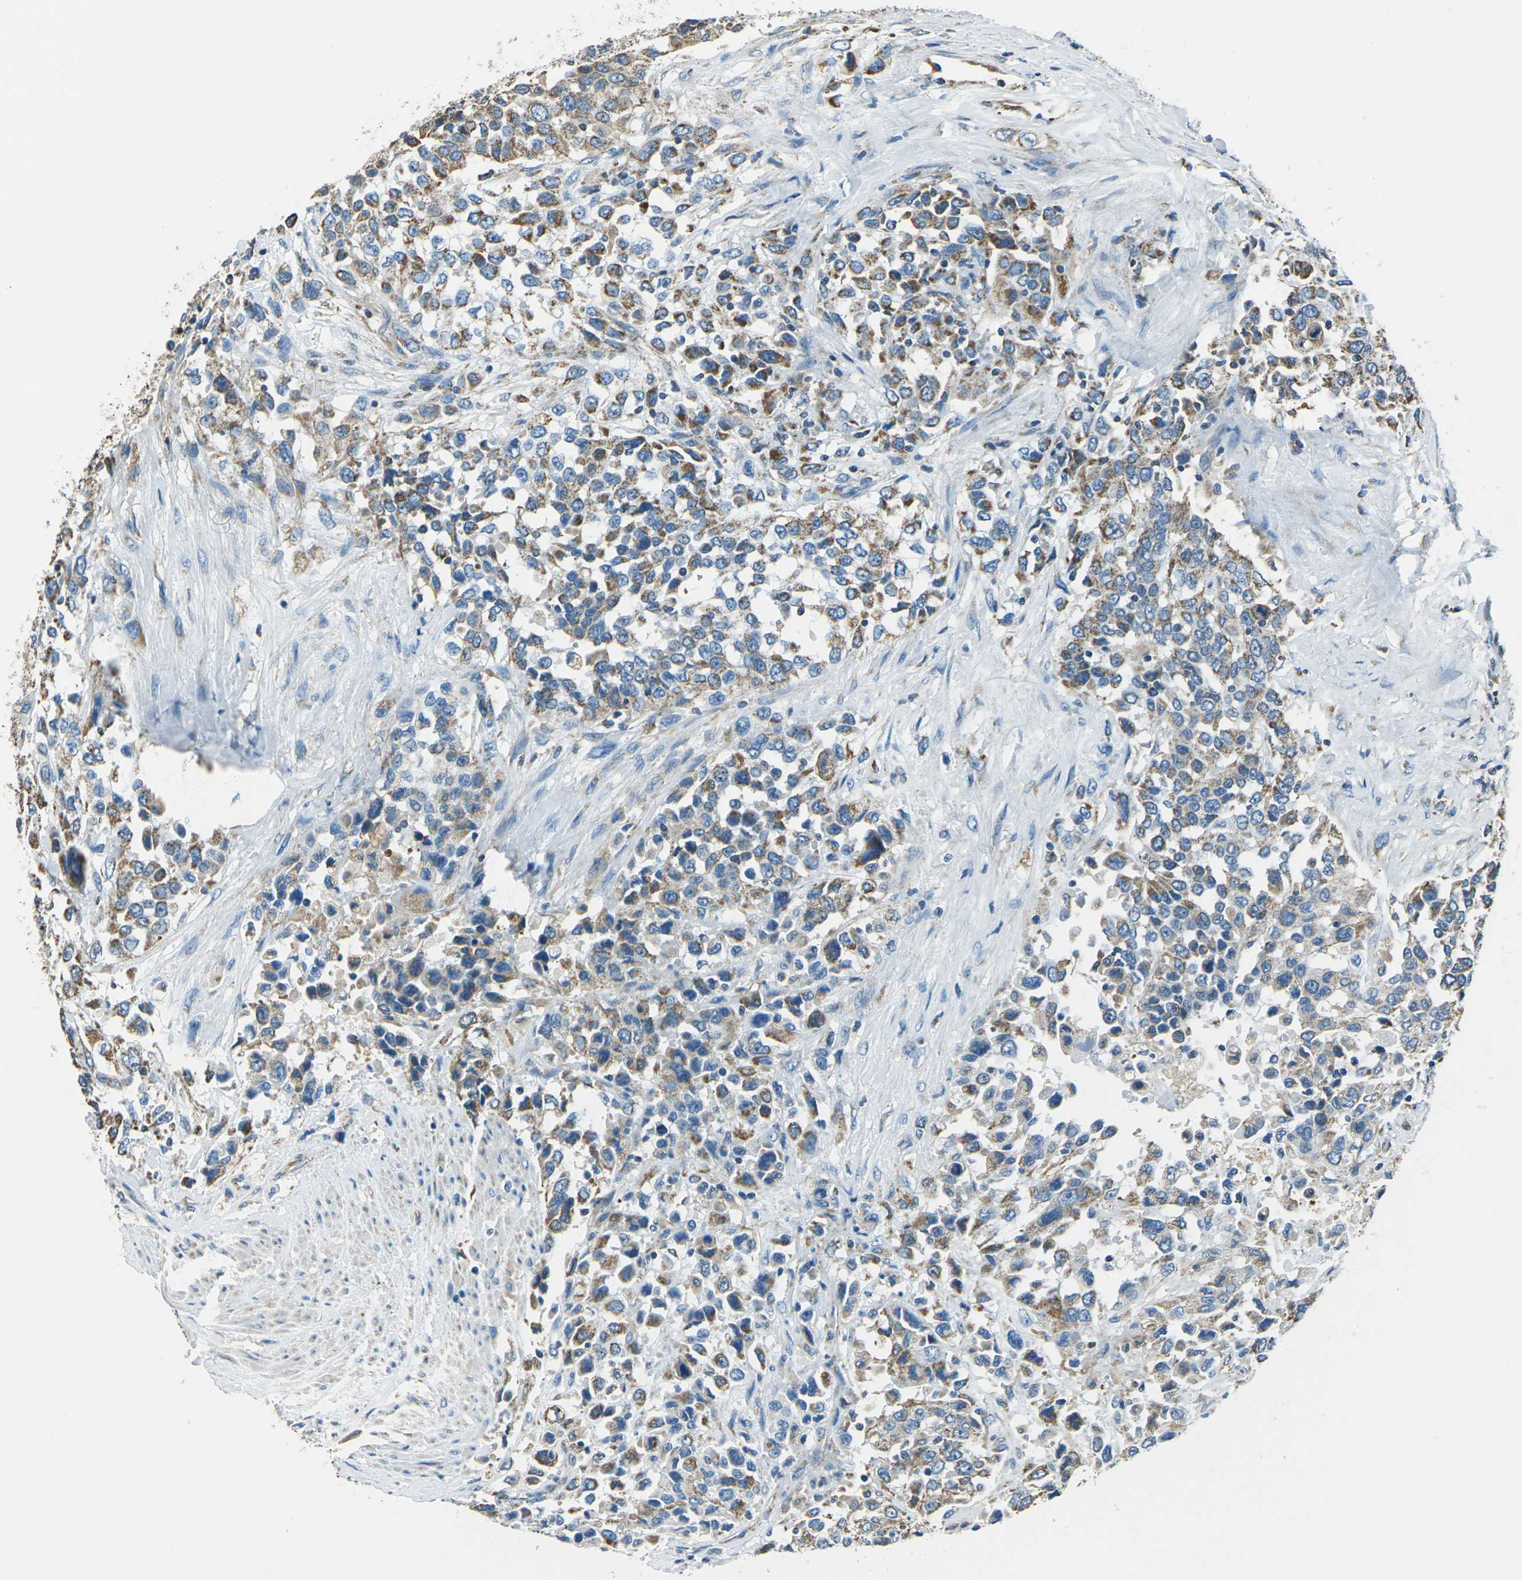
{"staining": {"intensity": "moderate", "quantity": ">75%", "location": "cytoplasmic/membranous"}, "tissue": "urothelial cancer", "cell_type": "Tumor cells", "image_type": "cancer", "snomed": [{"axis": "morphology", "description": "Urothelial carcinoma, High grade"}, {"axis": "topography", "description": "Urinary bladder"}], "caption": "Immunohistochemistry (IHC) image of neoplastic tissue: high-grade urothelial carcinoma stained using IHC displays medium levels of moderate protein expression localized specifically in the cytoplasmic/membranous of tumor cells, appearing as a cytoplasmic/membranous brown color.", "gene": "IRF3", "patient": {"sex": "female", "age": 80}}